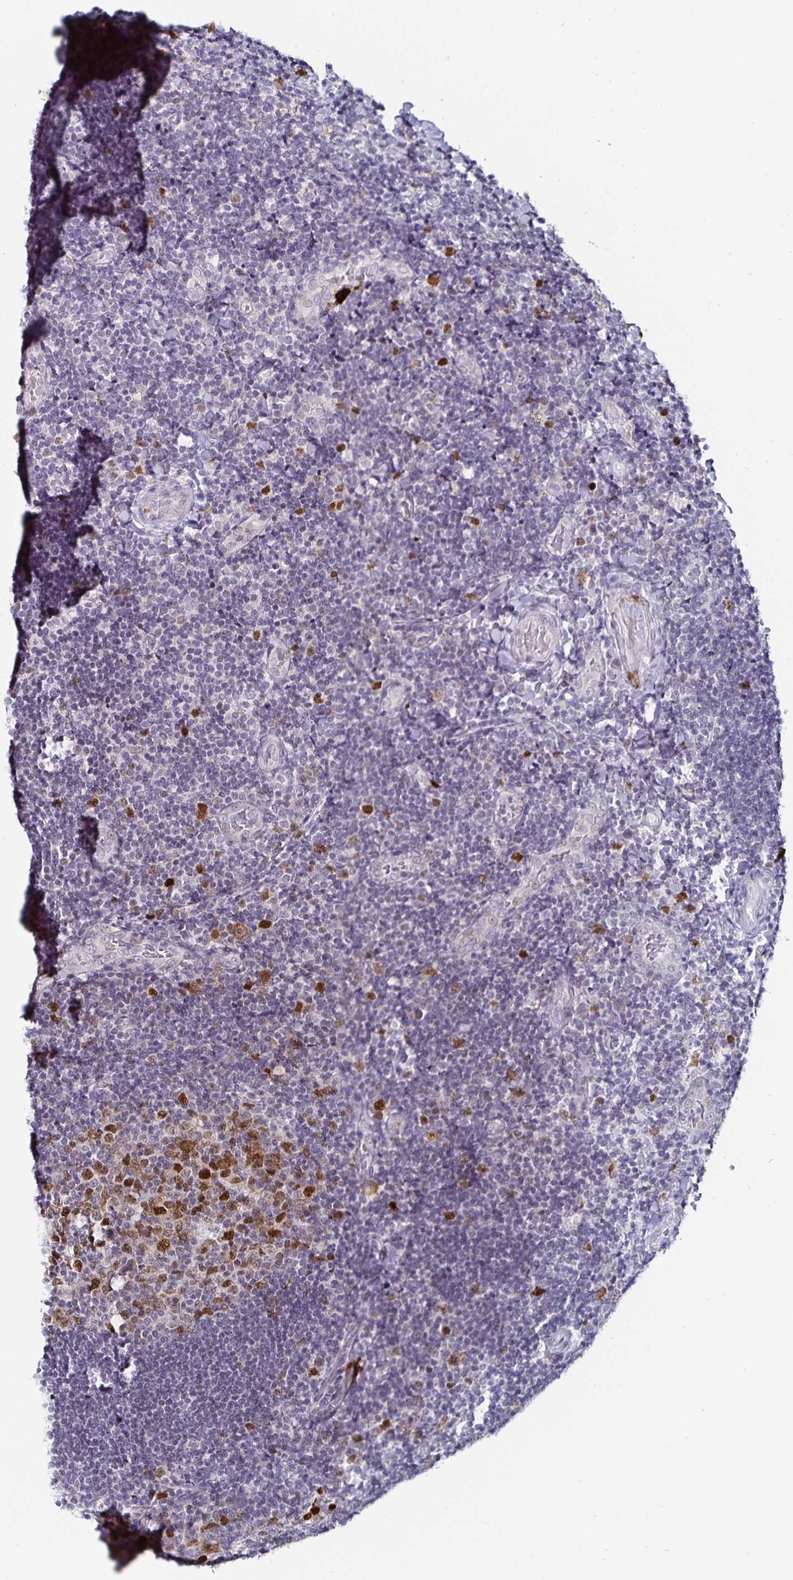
{"staining": {"intensity": "moderate", "quantity": "25%-75%", "location": "nuclear"}, "tissue": "tonsil", "cell_type": "Germinal center cells", "image_type": "normal", "snomed": [{"axis": "morphology", "description": "Normal tissue, NOS"}, {"axis": "topography", "description": "Tonsil"}], "caption": "Immunohistochemistry (DAB) staining of normal tonsil exhibits moderate nuclear protein expression in about 25%-75% of germinal center cells.", "gene": "ANLN", "patient": {"sex": "male", "age": 17}}